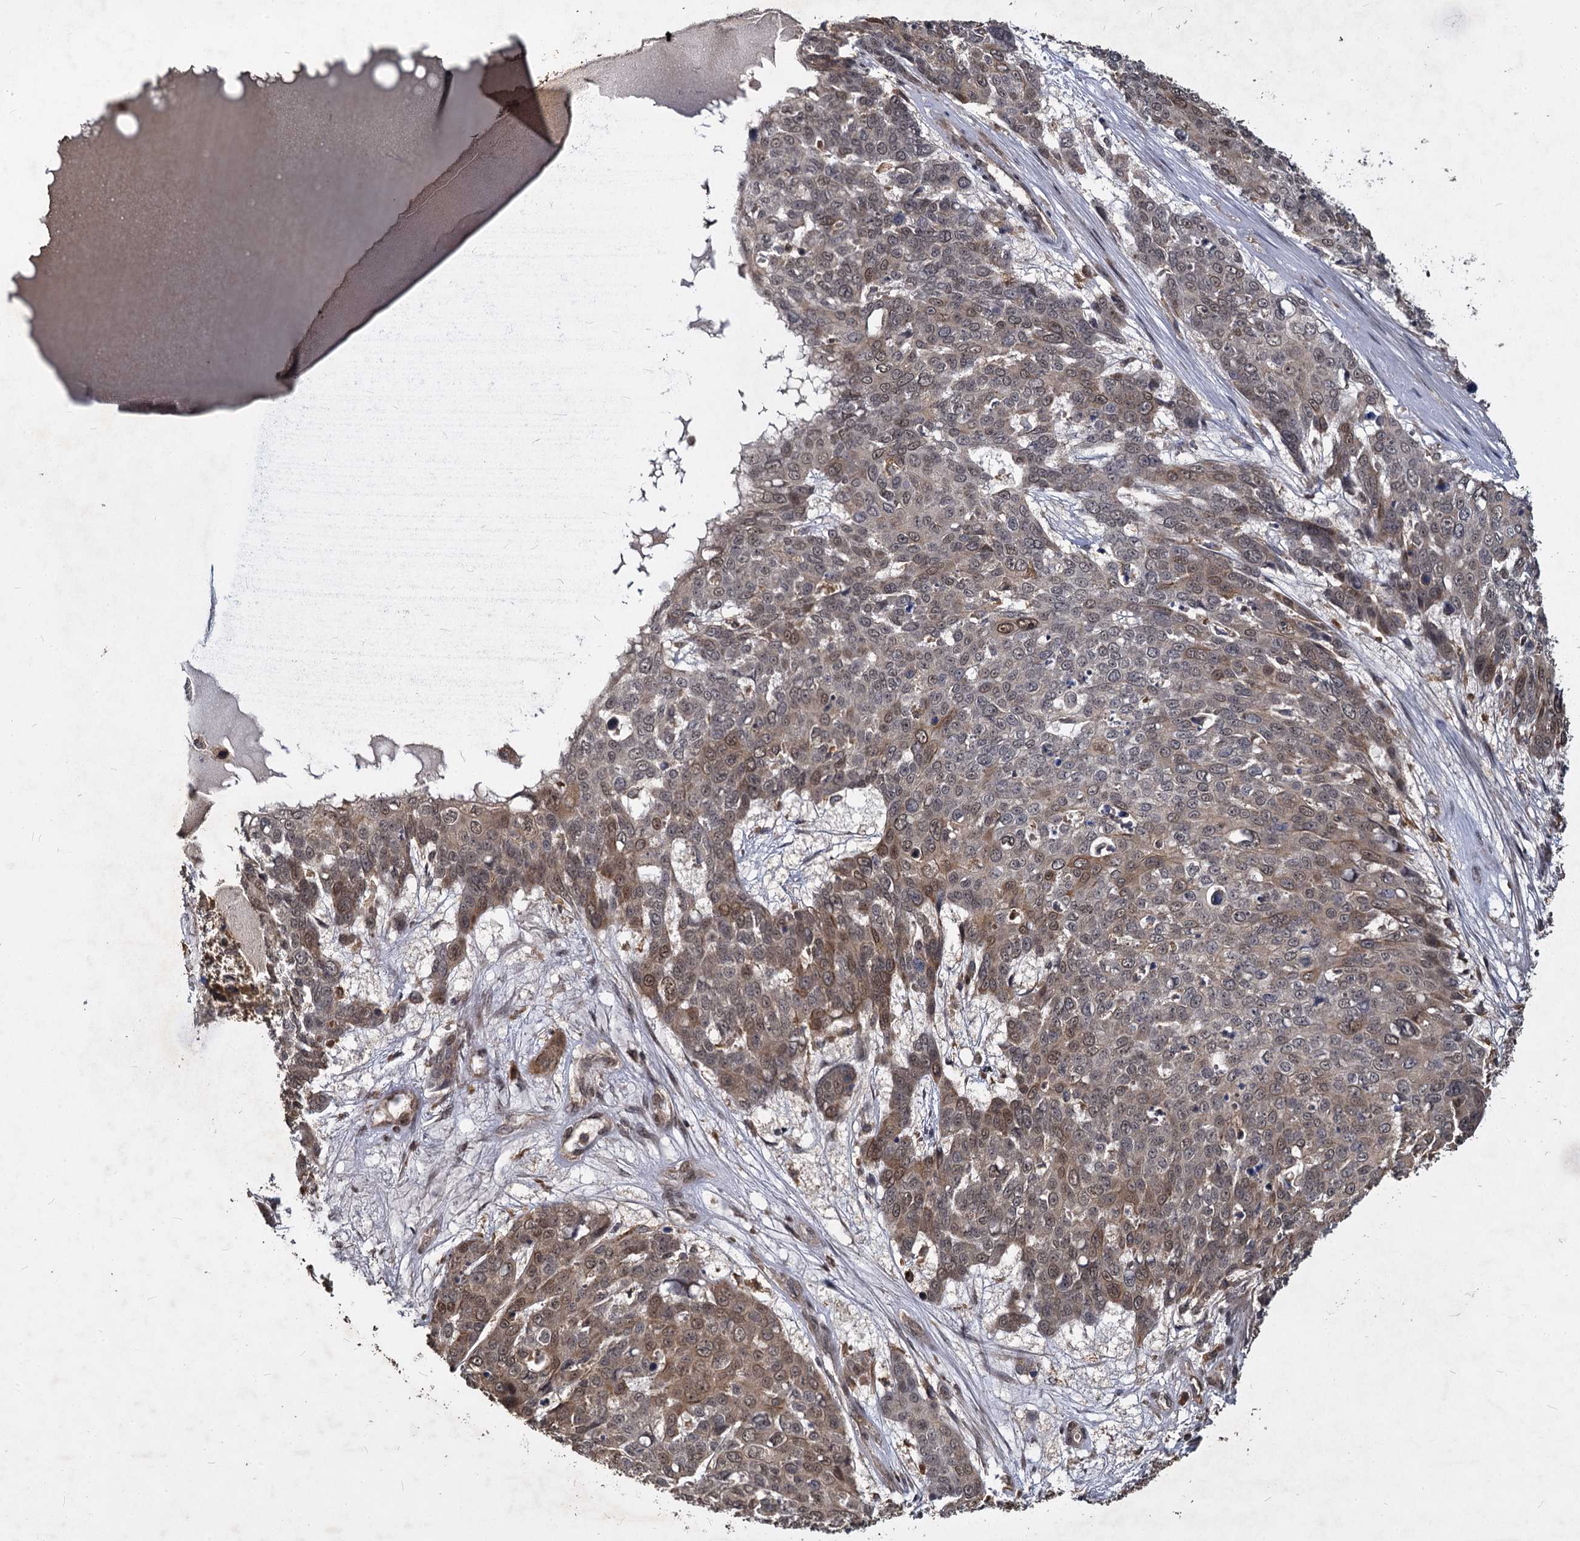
{"staining": {"intensity": "moderate", "quantity": "25%-75%", "location": "cytoplasmic/membranous,nuclear"}, "tissue": "skin cancer", "cell_type": "Tumor cells", "image_type": "cancer", "snomed": [{"axis": "morphology", "description": "Squamous cell carcinoma, NOS"}, {"axis": "topography", "description": "Skin"}], "caption": "About 25%-75% of tumor cells in skin cancer (squamous cell carcinoma) demonstrate moderate cytoplasmic/membranous and nuclear protein positivity as visualized by brown immunohistochemical staining.", "gene": "VPS51", "patient": {"sex": "male", "age": 71}}